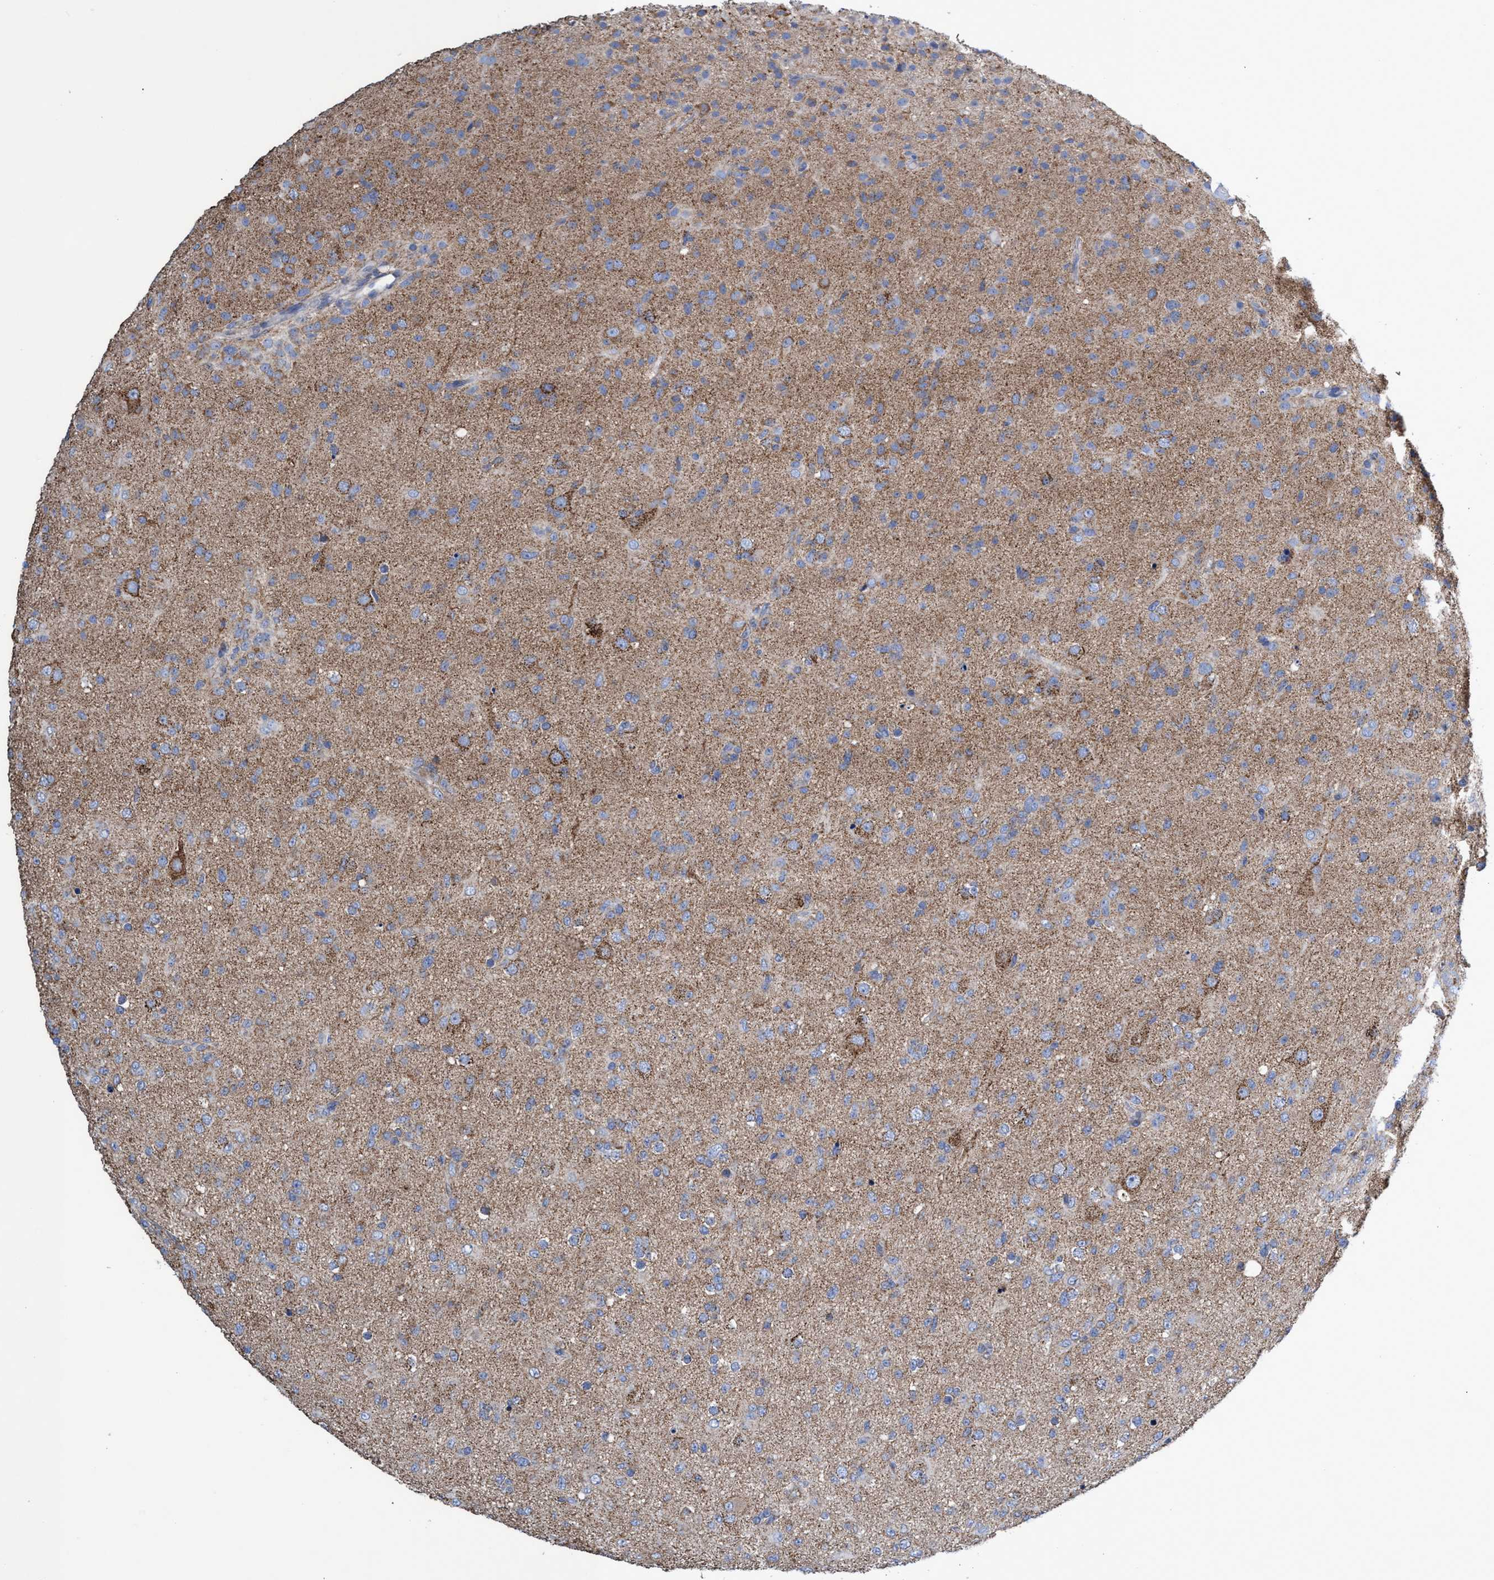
{"staining": {"intensity": "weak", "quantity": "25%-75%", "location": "cytoplasmic/membranous"}, "tissue": "glioma", "cell_type": "Tumor cells", "image_type": "cancer", "snomed": [{"axis": "morphology", "description": "Glioma, malignant, Low grade"}, {"axis": "topography", "description": "Brain"}], "caption": "This micrograph shows IHC staining of malignant glioma (low-grade), with low weak cytoplasmic/membranous staining in approximately 25%-75% of tumor cells.", "gene": "ZNF750", "patient": {"sex": "male", "age": 65}}